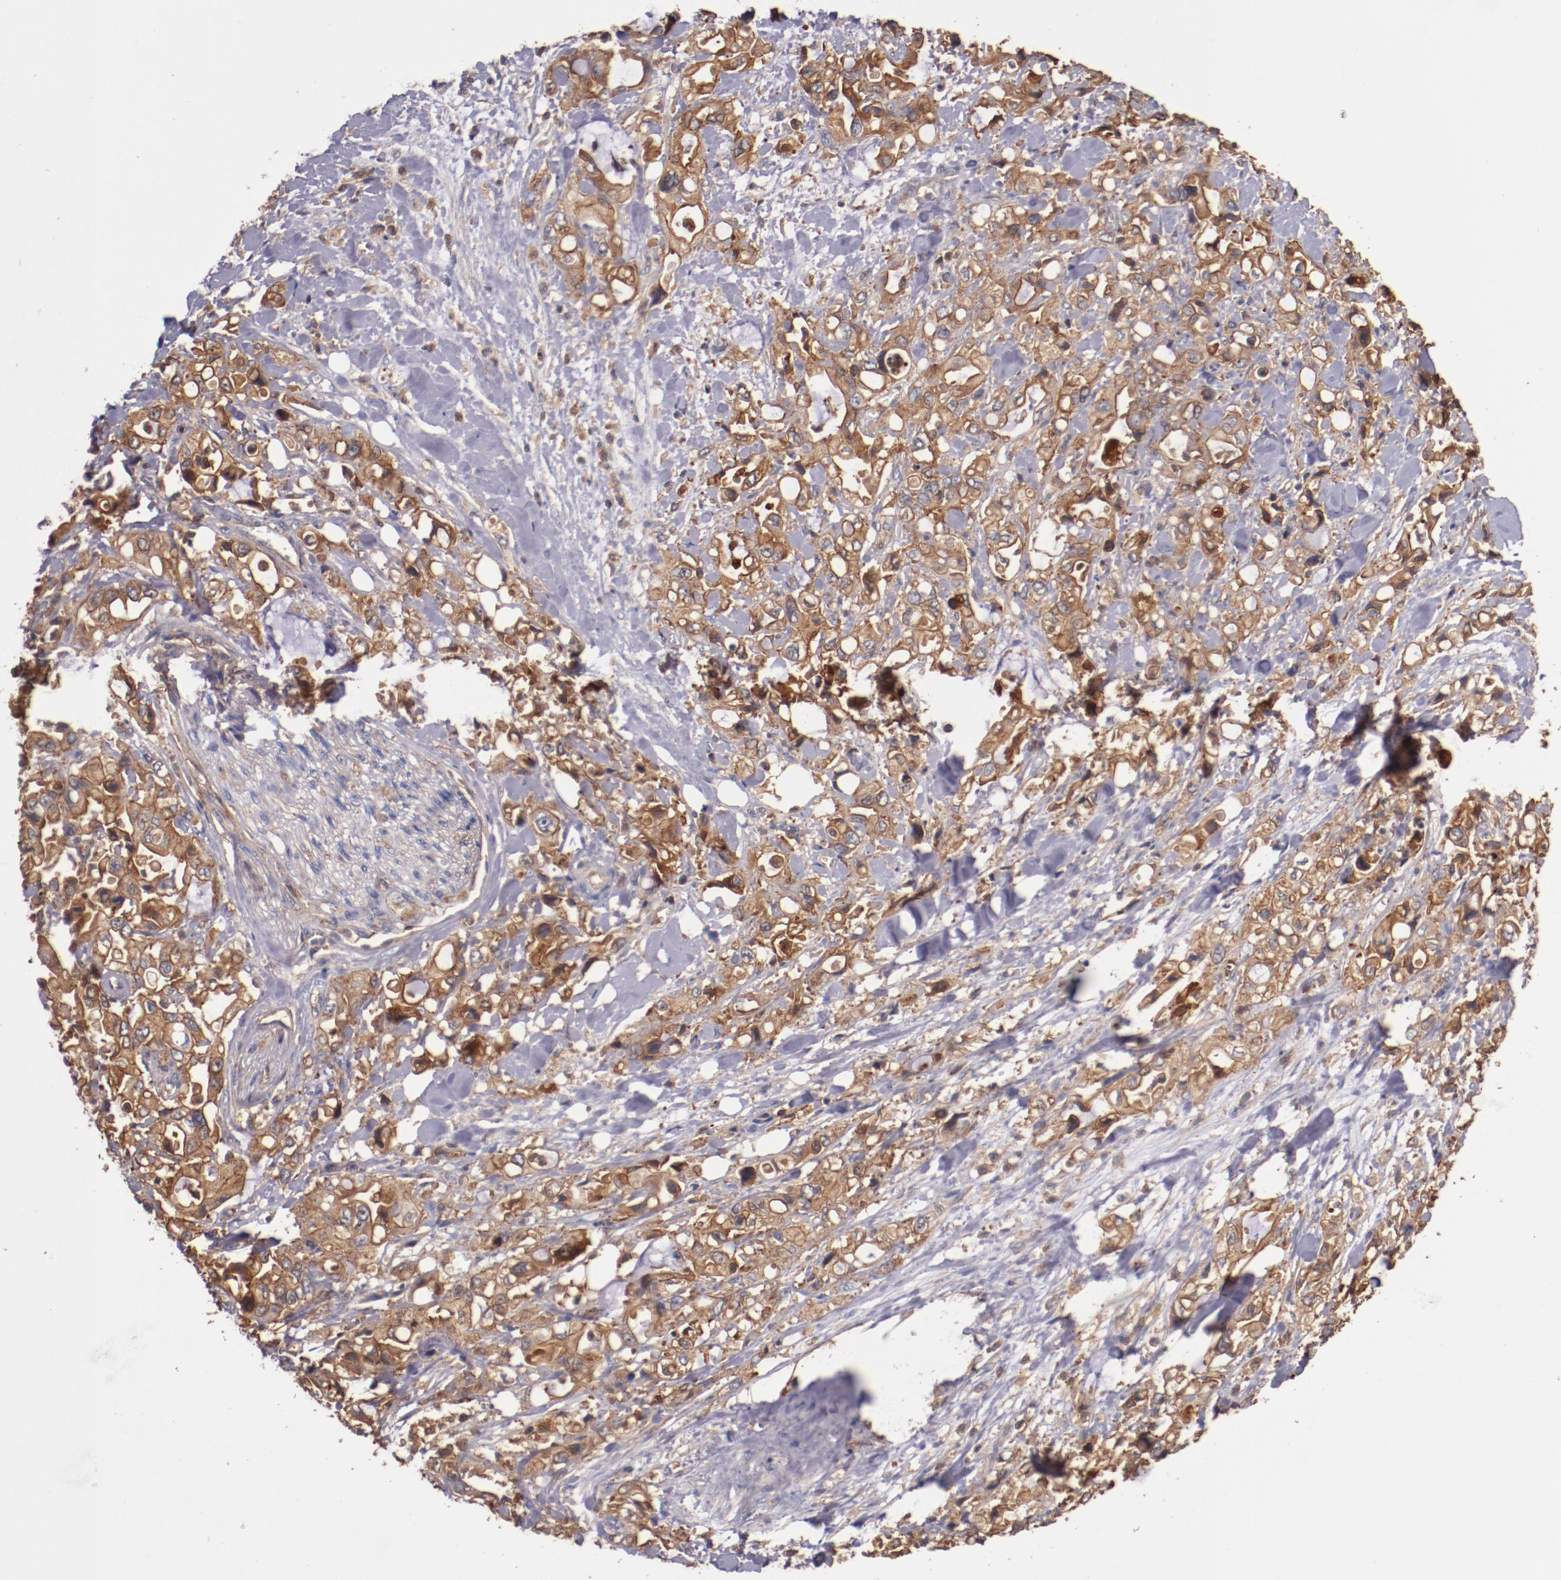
{"staining": {"intensity": "strong", "quantity": ">75%", "location": "cytoplasmic/membranous"}, "tissue": "pancreatic cancer", "cell_type": "Tumor cells", "image_type": "cancer", "snomed": [{"axis": "morphology", "description": "Adenocarcinoma, NOS"}, {"axis": "topography", "description": "Pancreas"}], "caption": "The immunohistochemical stain shows strong cytoplasmic/membranous staining in tumor cells of pancreatic cancer tissue. (Brightfield microscopy of DAB IHC at high magnification).", "gene": "TMOD3", "patient": {"sex": "male", "age": 70}}